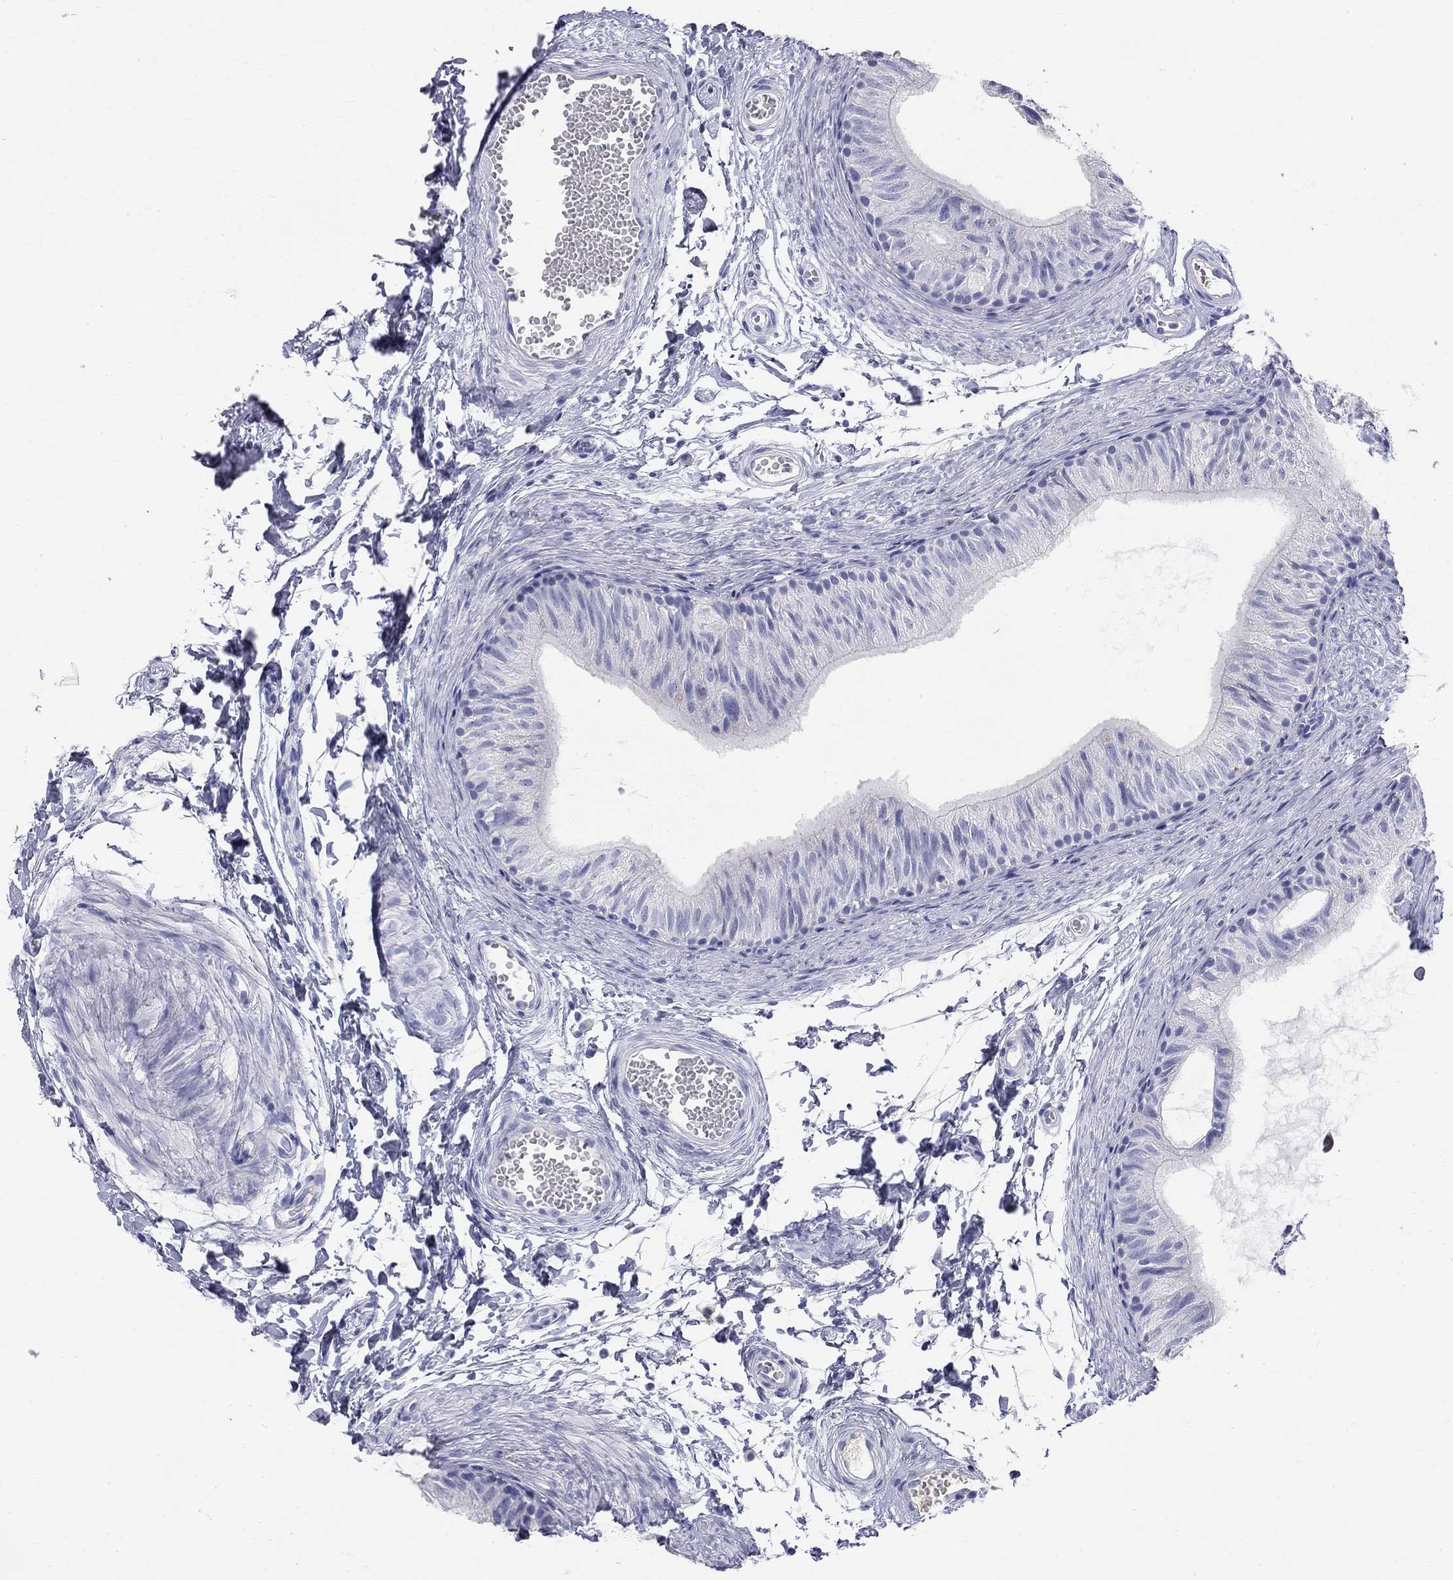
{"staining": {"intensity": "negative", "quantity": "none", "location": "none"}, "tissue": "epididymis", "cell_type": "Glandular cells", "image_type": "normal", "snomed": [{"axis": "morphology", "description": "Normal tissue, NOS"}, {"axis": "topography", "description": "Epididymis"}], "caption": "Human epididymis stained for a protein using IHC displays no positivity in glandular cells.", "gene": "PHOX2B", "patient": {"sex": "male", "age": 22}}